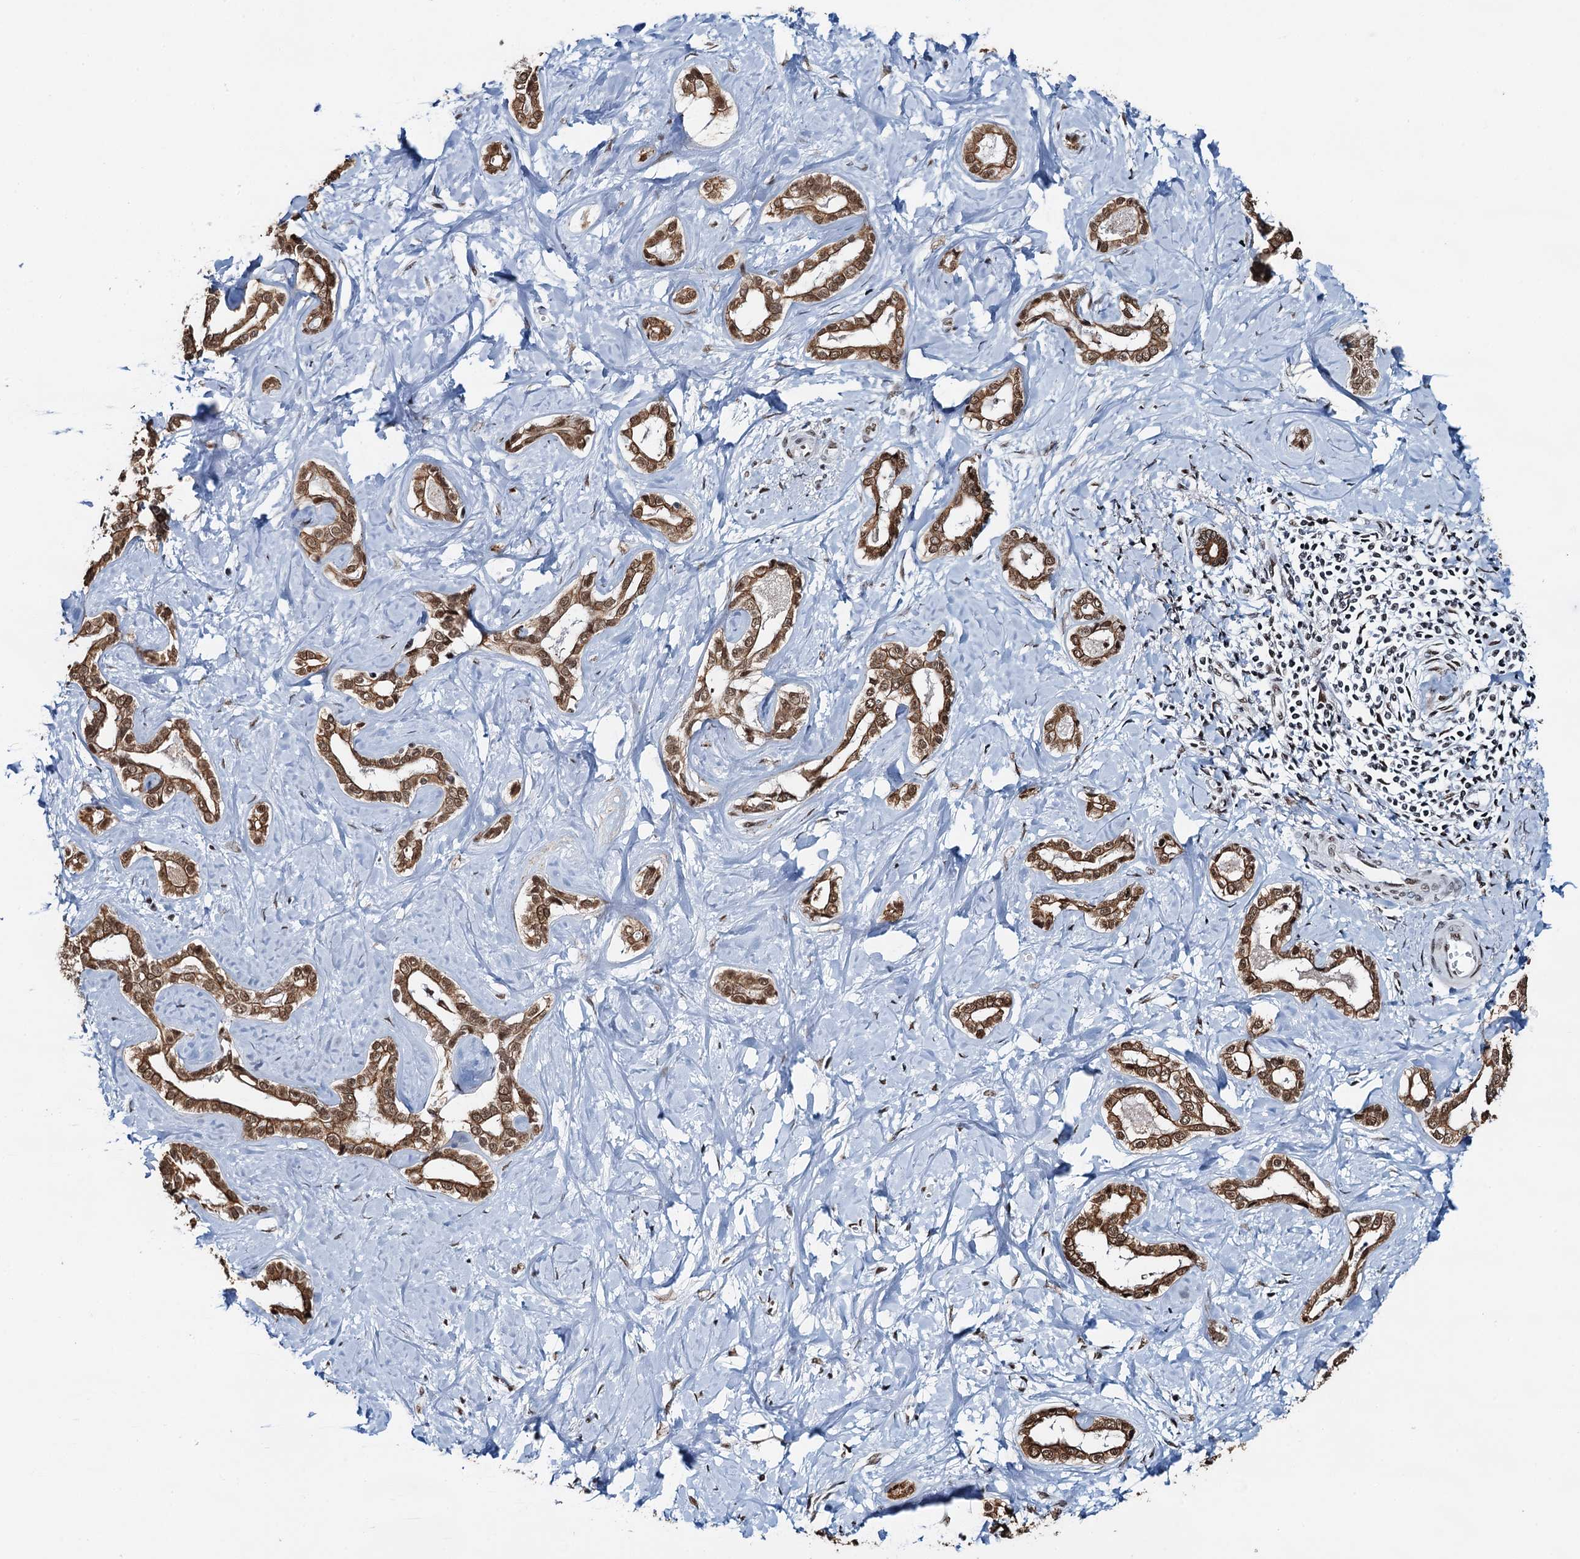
{"staining": {"intensity": "moderate", "quantity": ">75%", "location": "cytoplasmic/membranous,nuclear"}, "tissue": "liver cancer", "cell_type": "Tumor cells", "image_type": "cancer", "snomed": [{"axis": "morphology", "description": "Cholangiocarcinoma"}, {"axis": "topography", "description": "Liver"}], "caption": "DAB immunohistochemical staining of cholangiocarcinoma (liver) shows moderate cytoplasmic/membranous and nuclear protein expression in approximately >75% of tumor cells.", "gene": "ZNF609", "patient": {"sex": "female", "age": 77}}